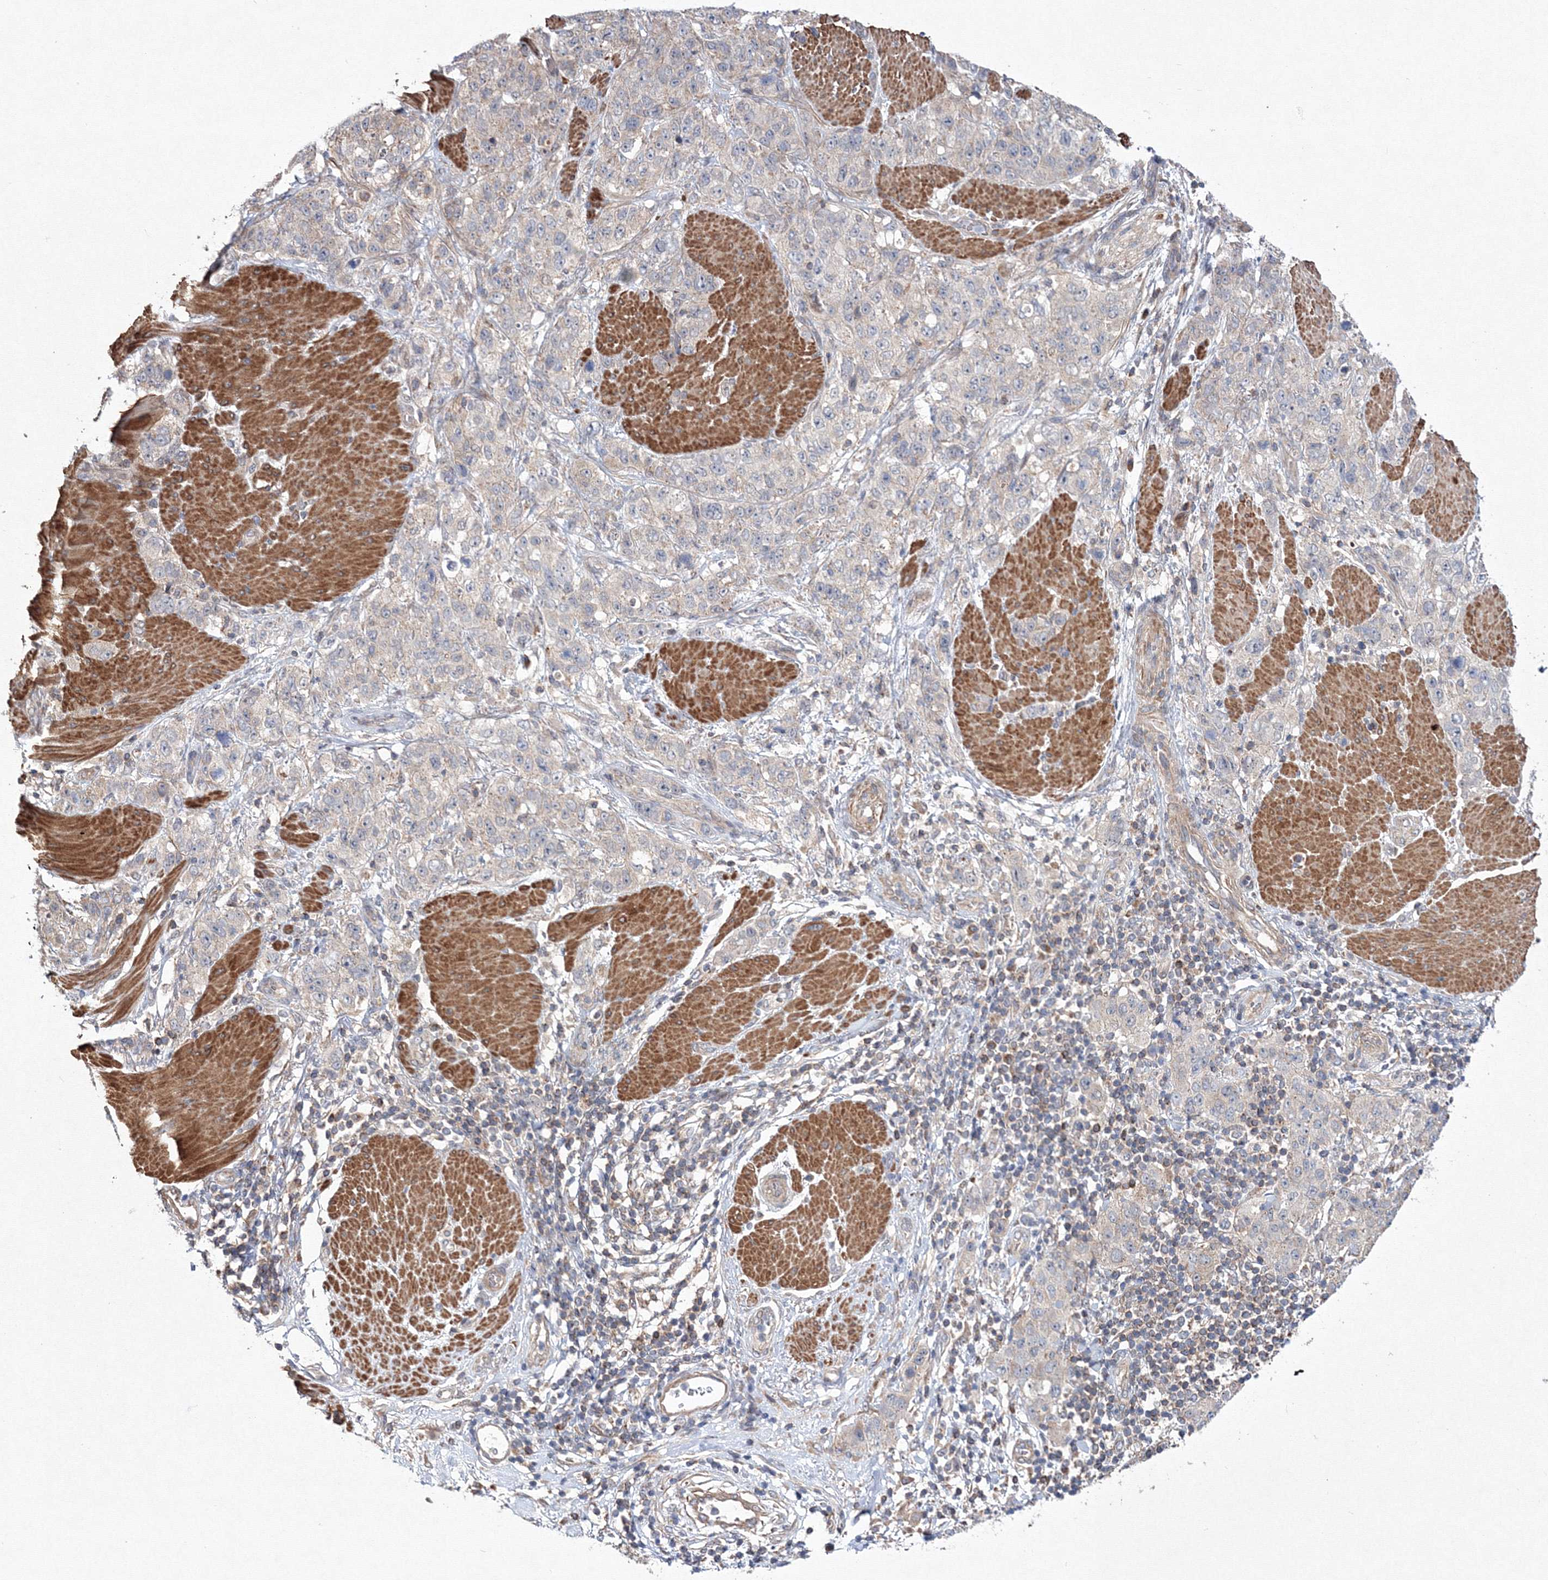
{"staining": {"intensity": "negative", "quantity": "none", "location": "none"}, "tissue": "stomach cancer", "cell_type": "Tumor cells", "image_type": "cancer", "snomed": [{"axis": "morphology", "description": "Adenocarcinoma, NOS"}, {"axis": "topography", "description": "Stomach"}], "caption": "There is no significant positivity in tumor cells of stomach cancer.", "gene": "PPP2R2B", "patient": {"sex": "male", "age": 48}}